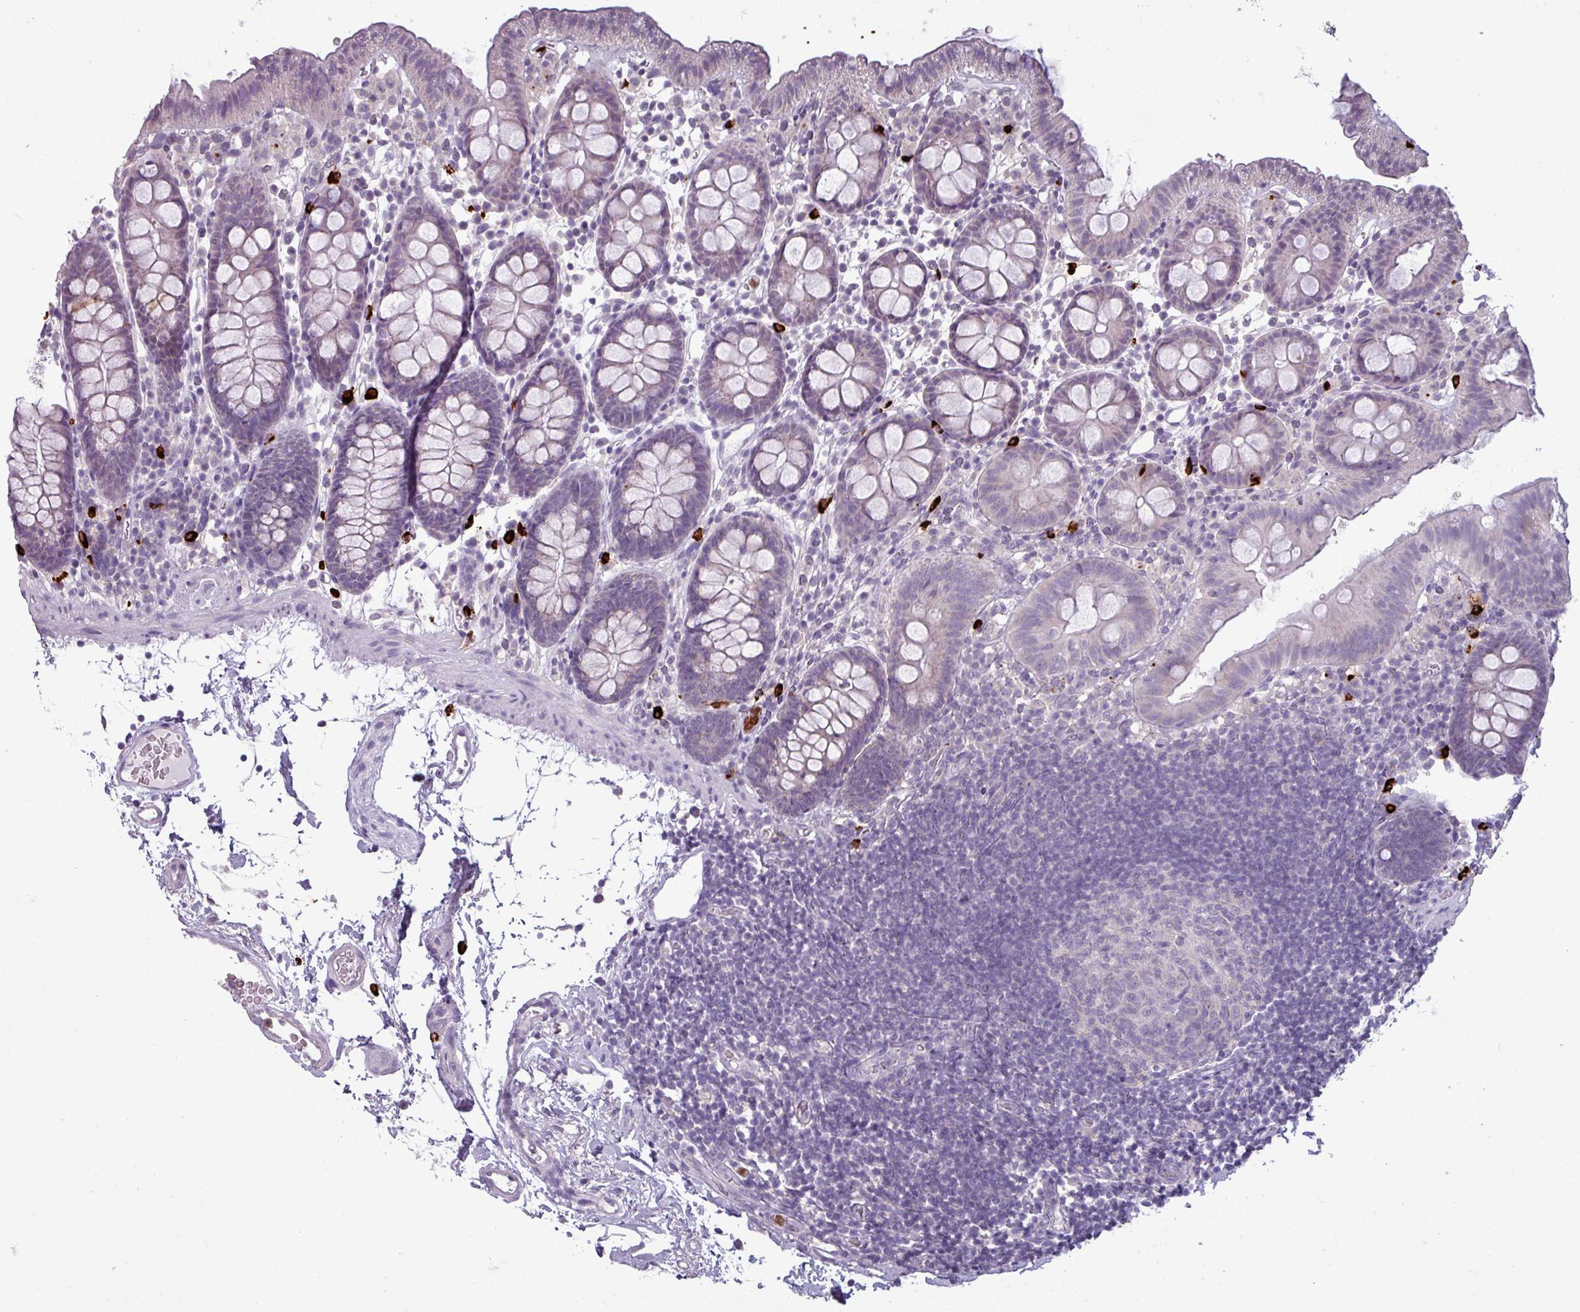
{"staining": {"intensity": "negative", "quantity": "none", "location": "none"}, "tissue": "colon", "cell_type": "Endothelial cells", "image_type": "normal", "snomed": [{"axis": "morphology", "description": "Normal tissue, NOS"}, {"axis": "topography", "description": "Colon"}], "caption": "IHC photomicrograph of benign colon stained for a protein (brown), which shows no positivity in endothelial cells.", "gene": "TRIM39", "patient": {"sex": "male", "age": 75}}